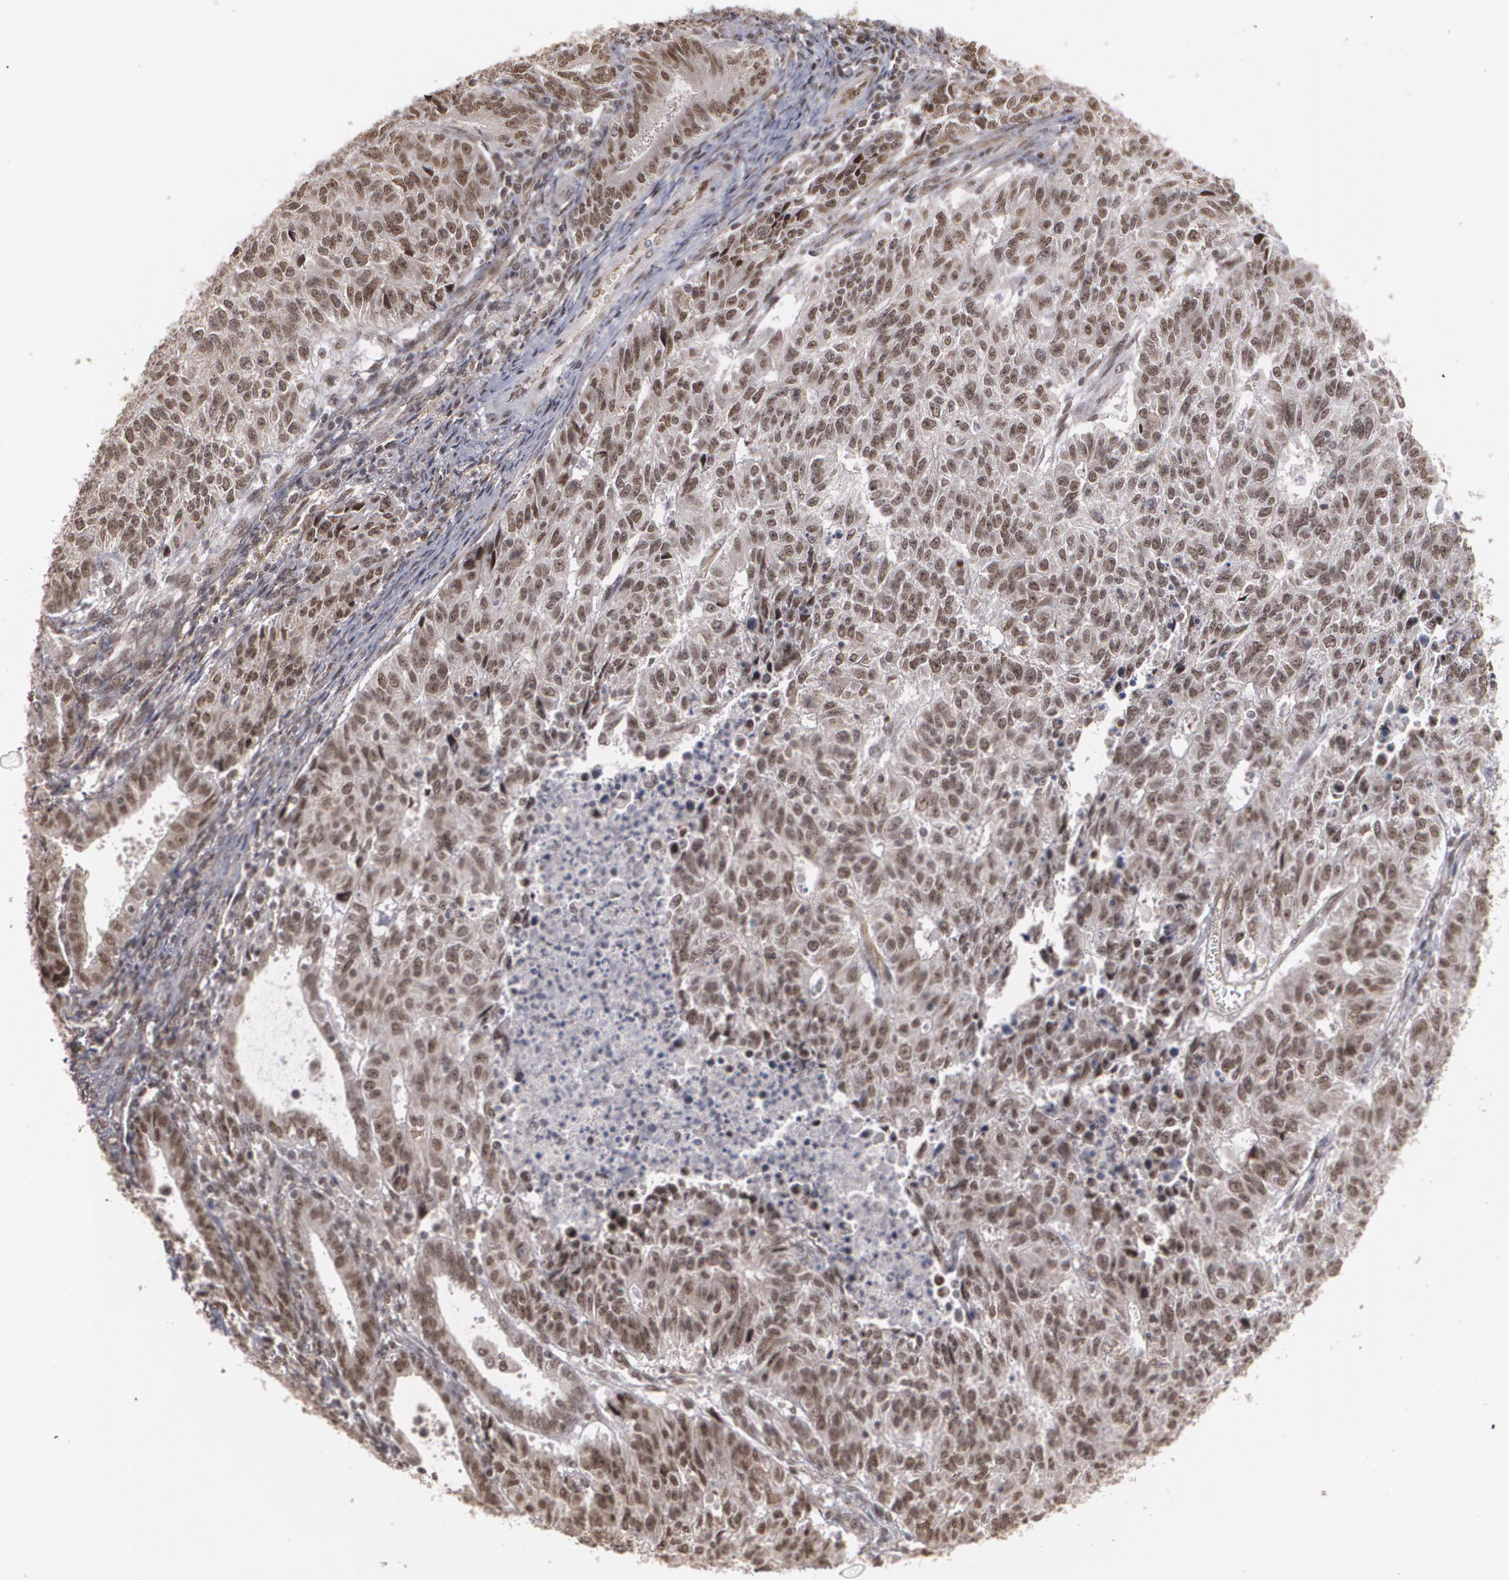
{"staining": {"intensity": "moderate", "quantity": ">75%", "location": "nuclear"}, "tissue": "endometrial cancer", "cell_type": "Tumor cells", "image_type": "cancer", "snomed": [{"axis": "morphology", "description": "Adenocarcinoma, NOS"}, {"axis": "topography", "description": "Endometrium"}], "caption": "The micrograph displays staining of endometrial cancer (adenocarcinoma), revealing moderate nuclear protein positivity (brown color) within tumor cells.", "gene": "ZNF75A", "patient": {"sex": "female", "age": 42}}